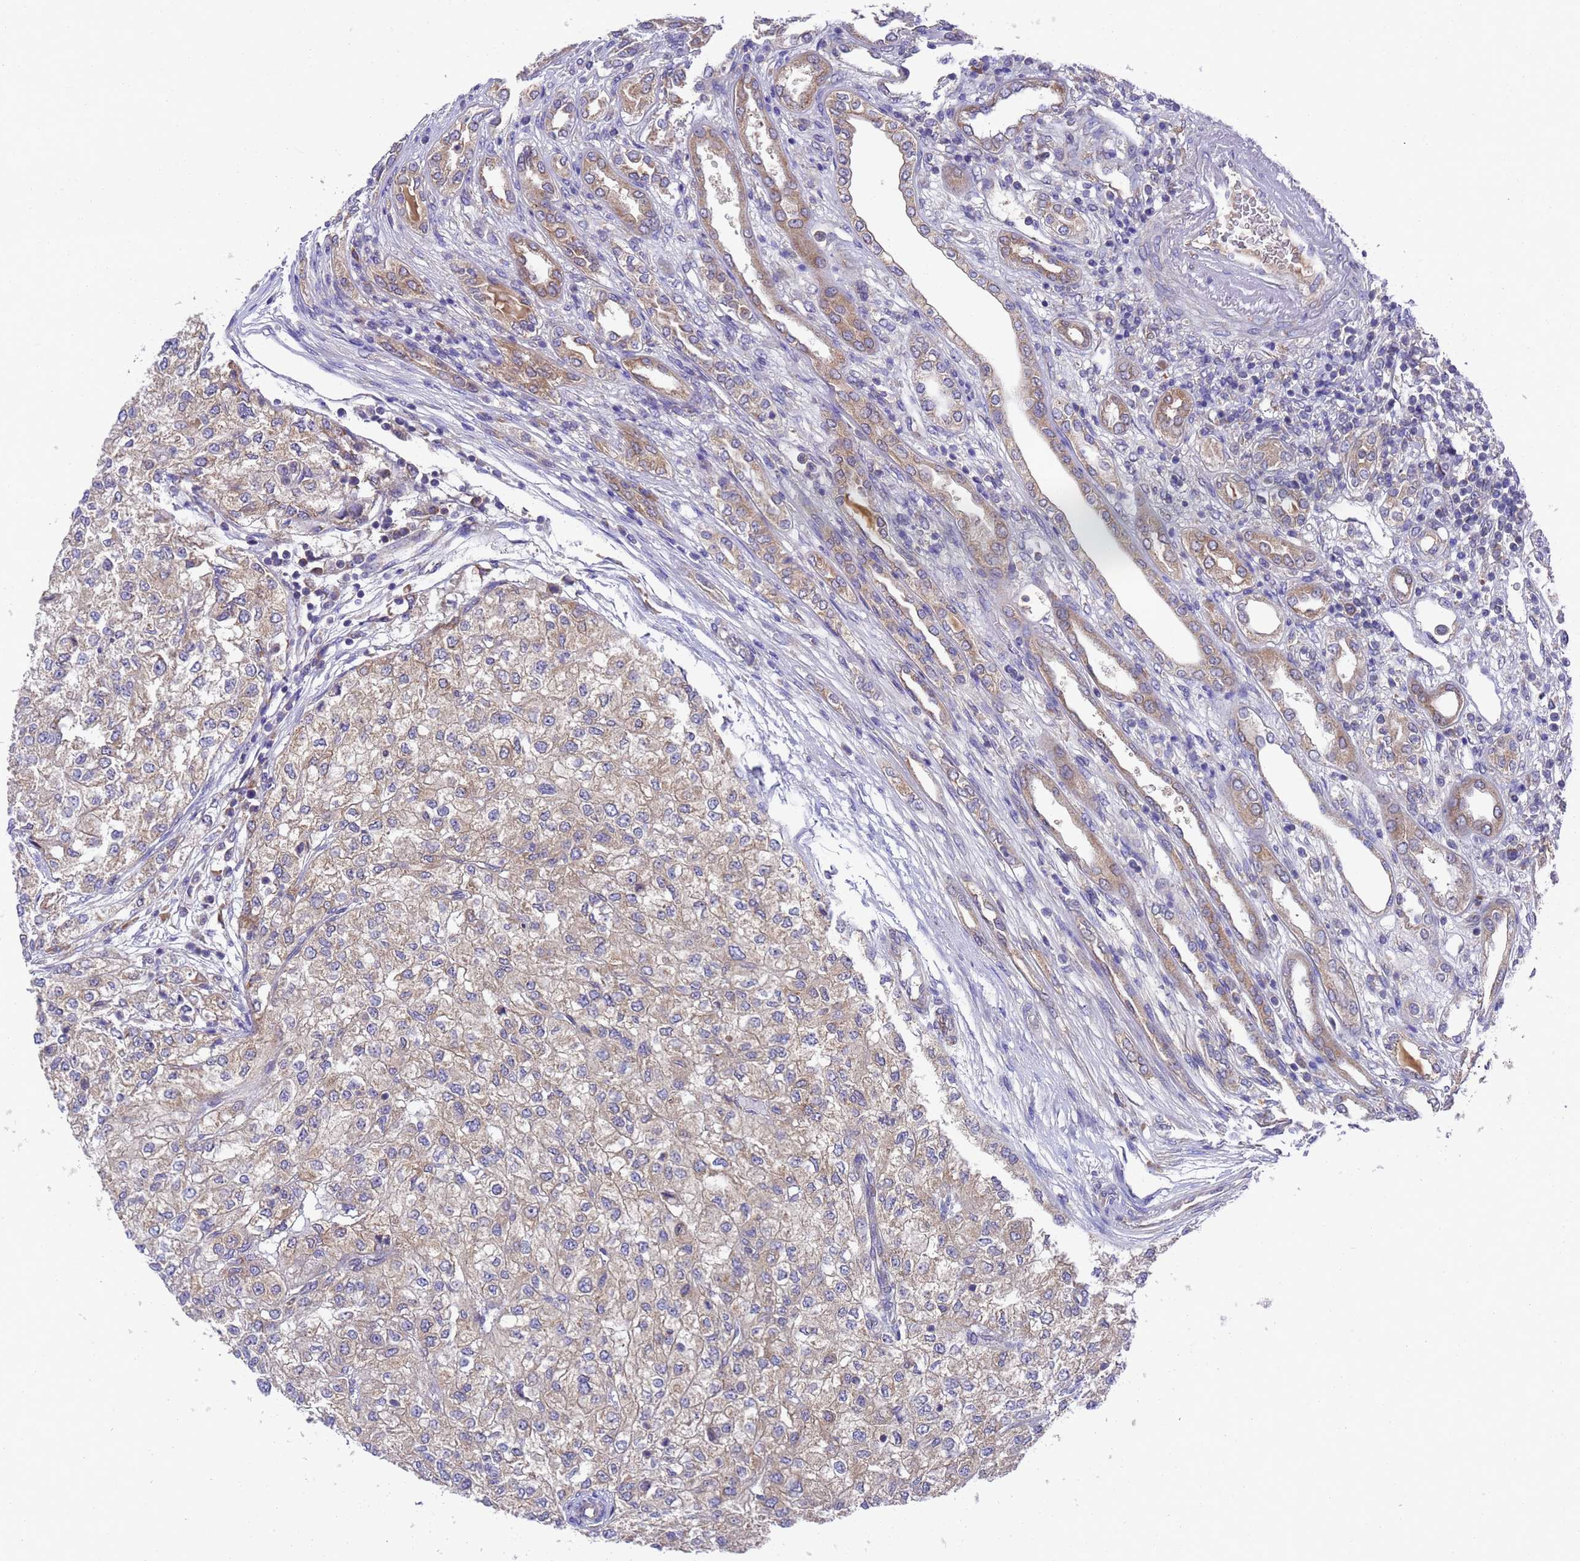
{"staining": {"intensity": "weak", "quantity": "25%-75%", "location": "cytoplasmic/membranous"}, "tissue": "renal cancer", "cell_type": "Tumor cells", "image_type": "cancer", "snomed": [{"axis": "morphology", "description": "Adenocarcinoma, NOS"}, {"axis": "topography", "description": "Kidney"}], "caption": "Immunohistochemistry photomicrograph of human renal cancer (adenocarcinoma) stained for a protein (brown), which exhibits low levels of weak cytoplasmic/membranous staining in about 25%-75% of tumor cells.", "gene": "DCAF12L2", "patient": {"sex": "female", "age": 54}}